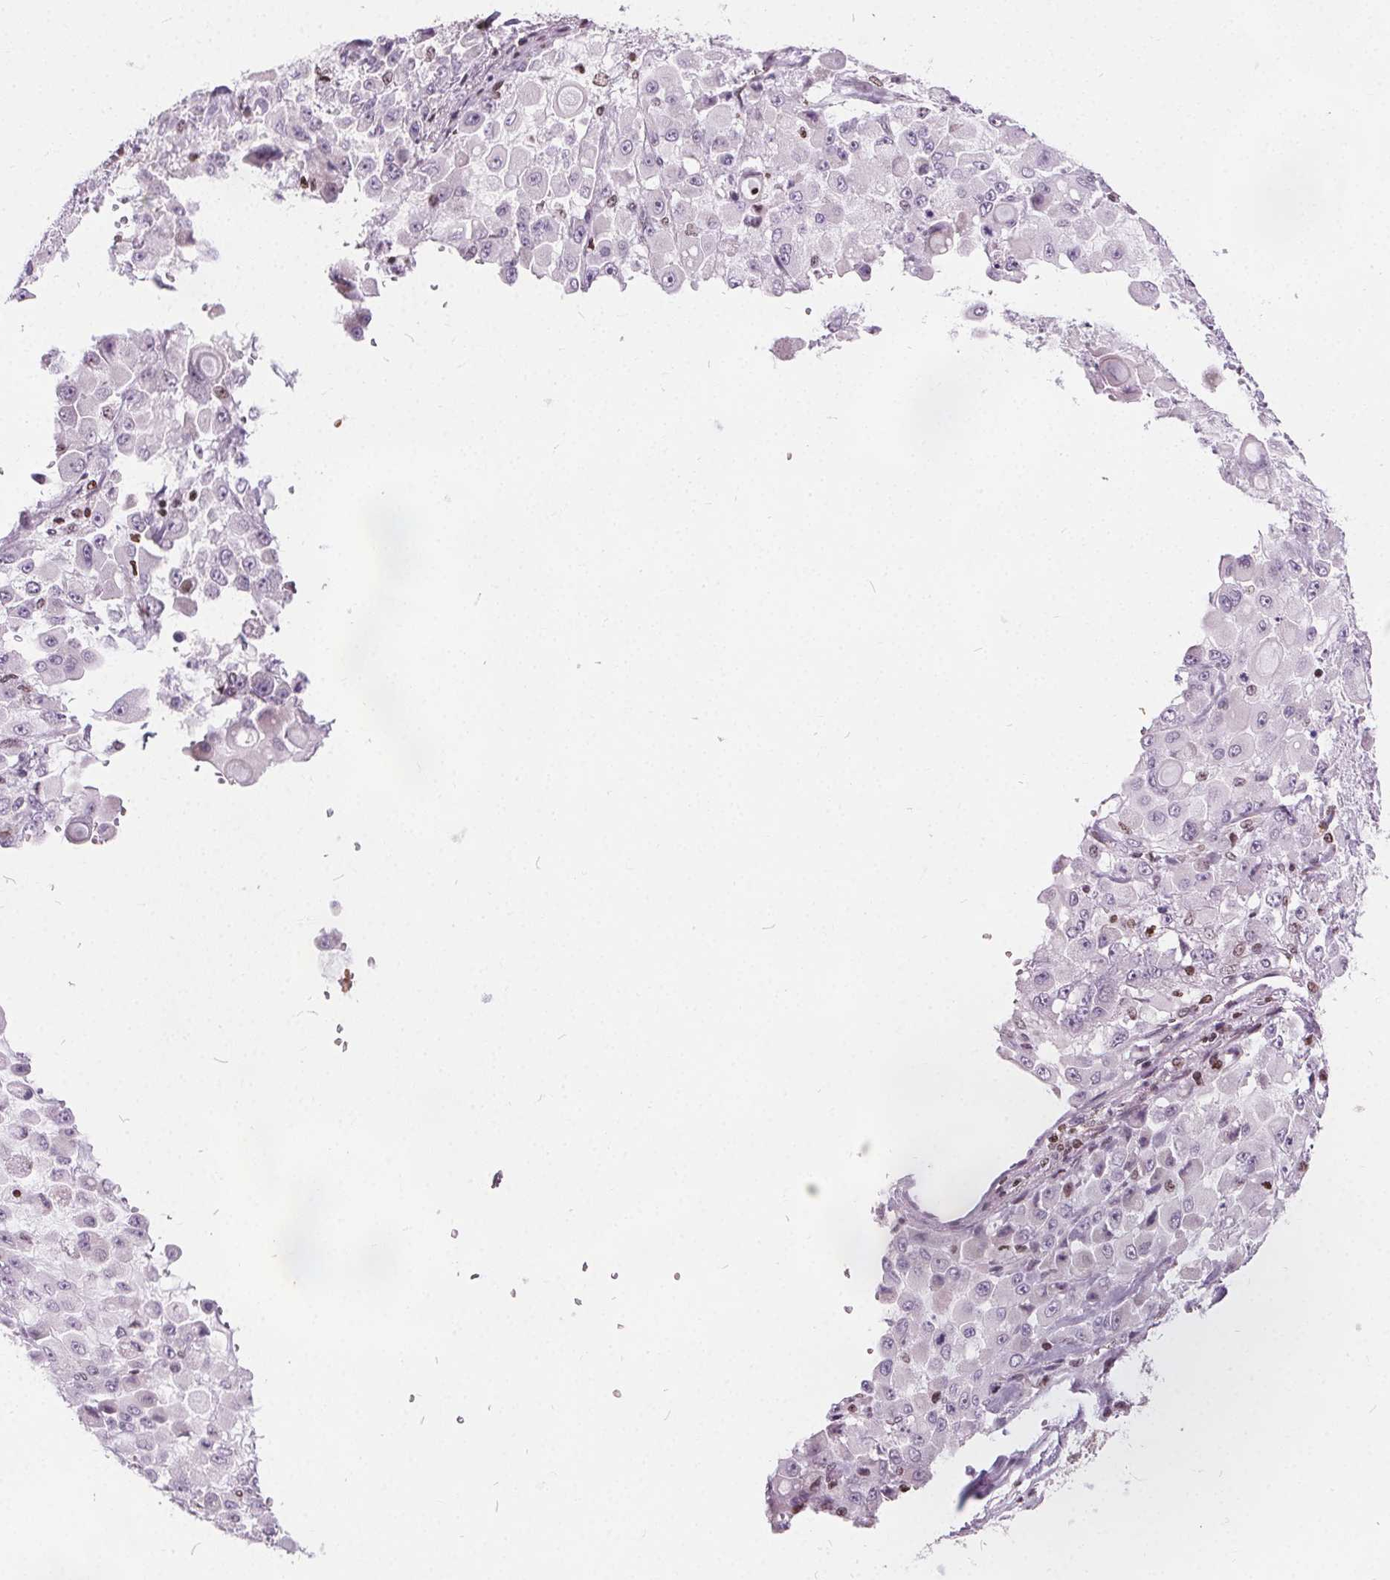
{"staining": {"intensity": "negative", "quantity": "none", "location": "none"}, "tissue": "stomach cancer", "cell_type": "Tumor cells", "image_type": "cancer", "snomed": [{"axis": "morphology", "description": "Adenocarcinoma, NOS"}, {"axis": "topography", "description": "Stomach"}], "caption": "Immunohistochemical staining of human stomach cancer exhibits no significant positivity in tumor cells. (DAB IHC, high magnification).", "gene": "ISLR2", "patient": {"sex": "female", "age": 76}}